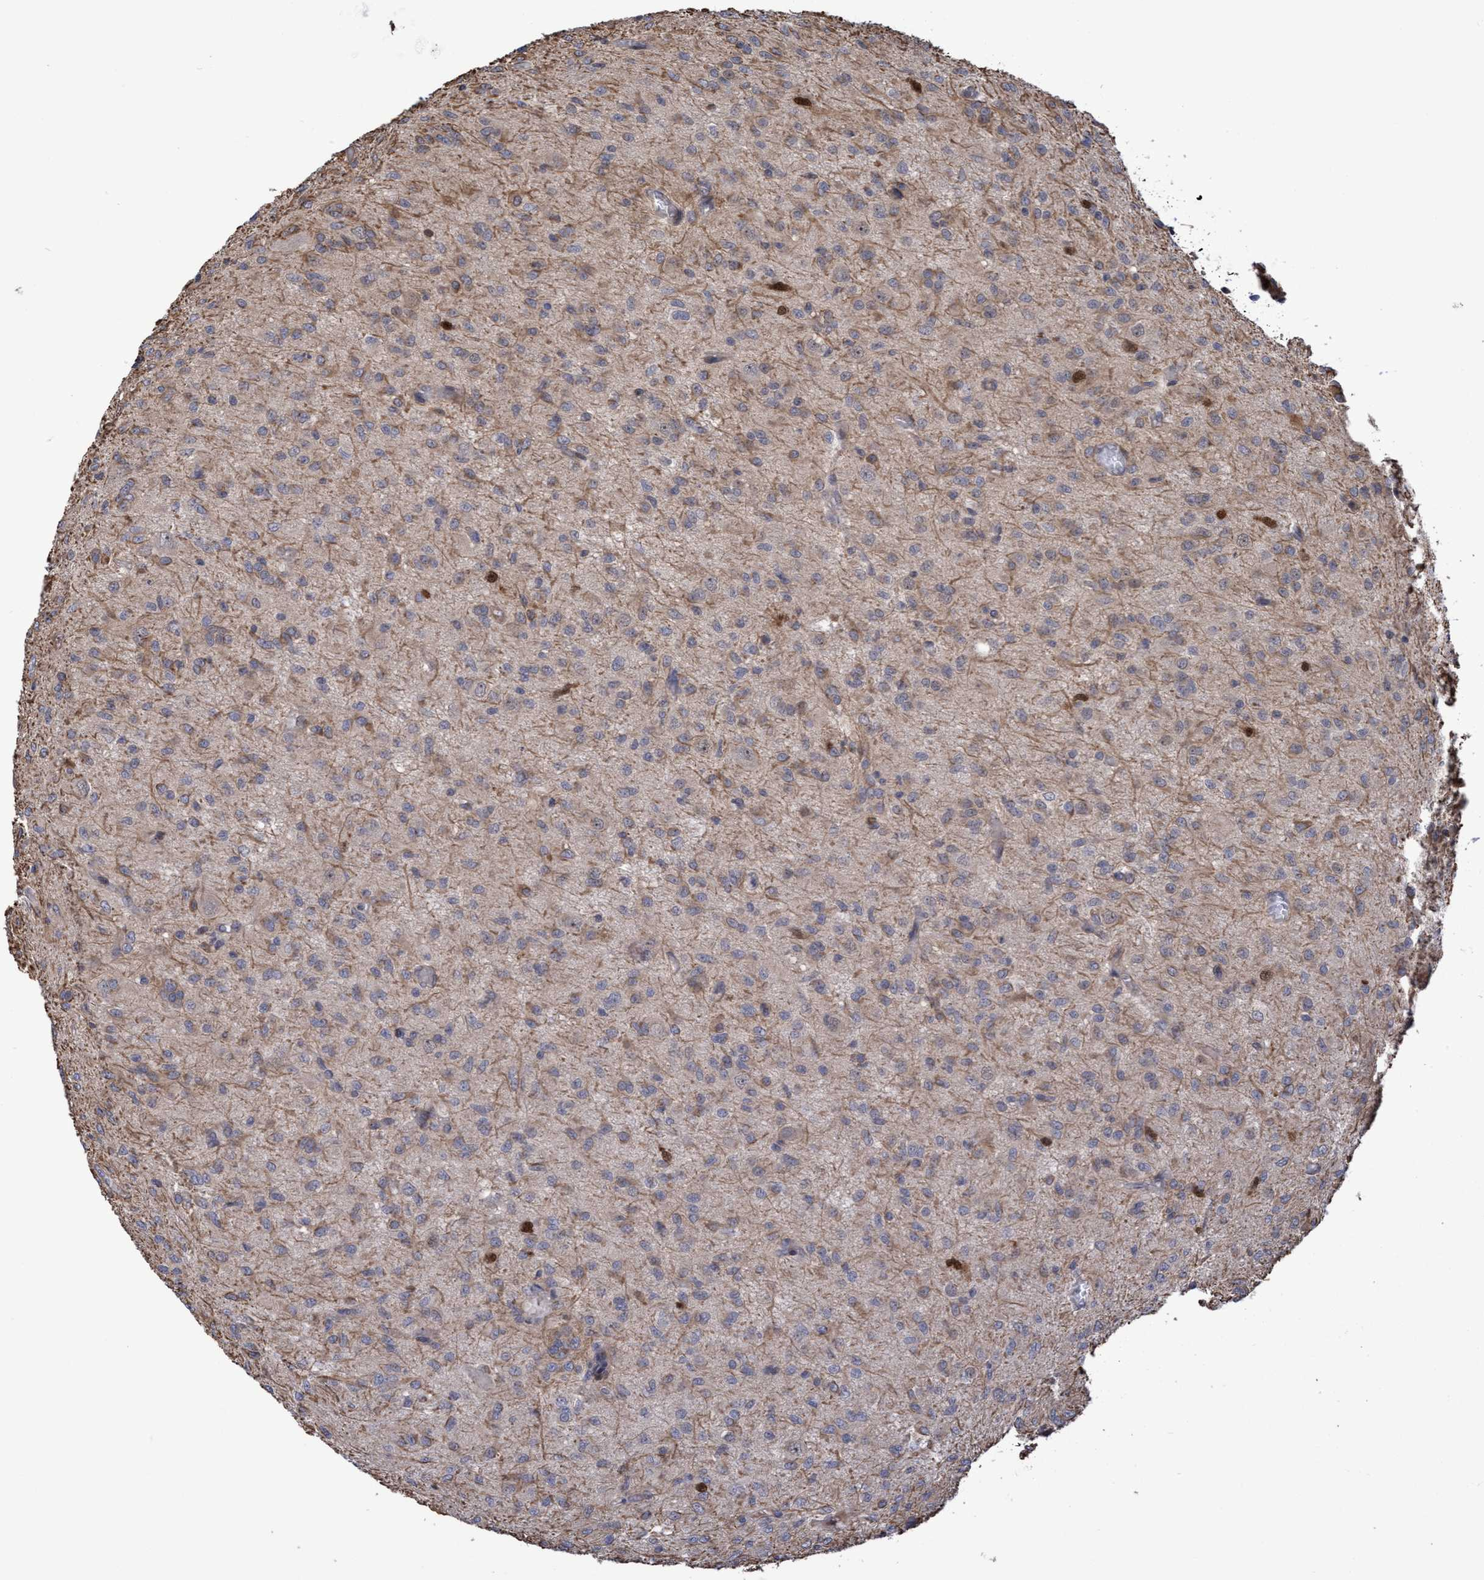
{"staining": {"intensity": "moderate", "quantity": "<25%", "location": "cytoplasmic/membranous"}, "tissue": "glioma", "cell_type": "Tumor cells", "image_type": "cancer", "snomed": [{"axis": "morphology", "description": "Glioma, malignant, High grade"}, {"axis": "topography", "description": "Brain"}], "caption": "Immunohistochemistry (IHC) photomicrograph of human malignant glioma (high-grade) stained for a protein (brown), which demonstrates low levels of moderate cytoplasmic/membranous expression in approximately <25% of tumor cells.", "gene": "SLBP", "patient": {"sex": "female", "age": 59}}